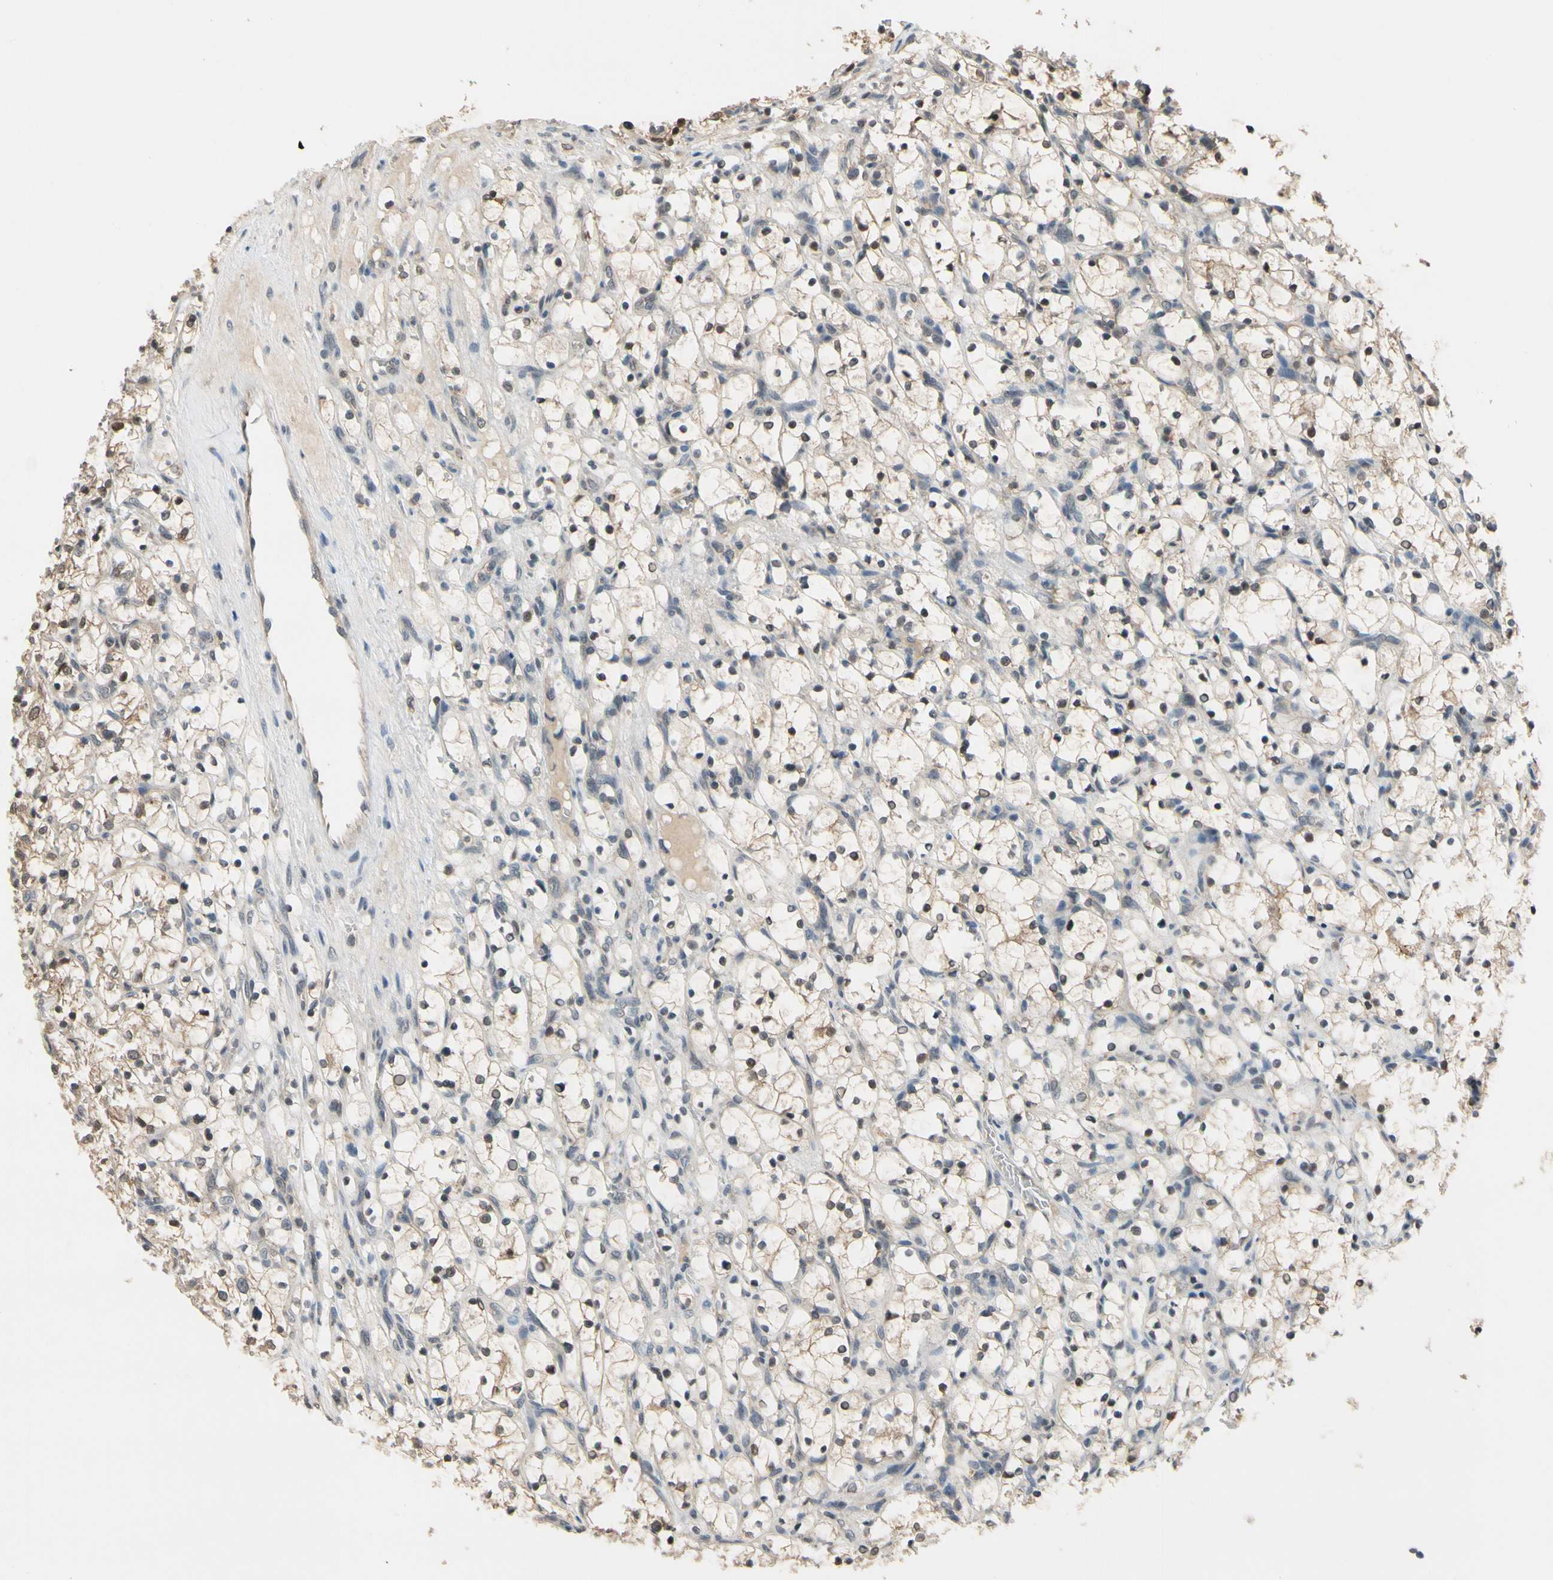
{"staining": {"intensity": "strong", "quantity": ">75%", "location": "cytoplasmic/membranous,nuclear"}, "tissue": "renal cancer", "cell_type": "Tumor cells", "image_type": "cancer", "snomed": [{"axis": "morphology", "description": "Adenocarcinoma, NOS"}, {"axis": "topography", "description": "Kidney"}], "caption": "Brown immunohistochemical staining in human renal cancer displays strong cytoplasmic/membranous and nuclear staining in approximately >75% of tumor cells.", "gene": "TAF12", "patient": {"sex": "female", "age": 69}}